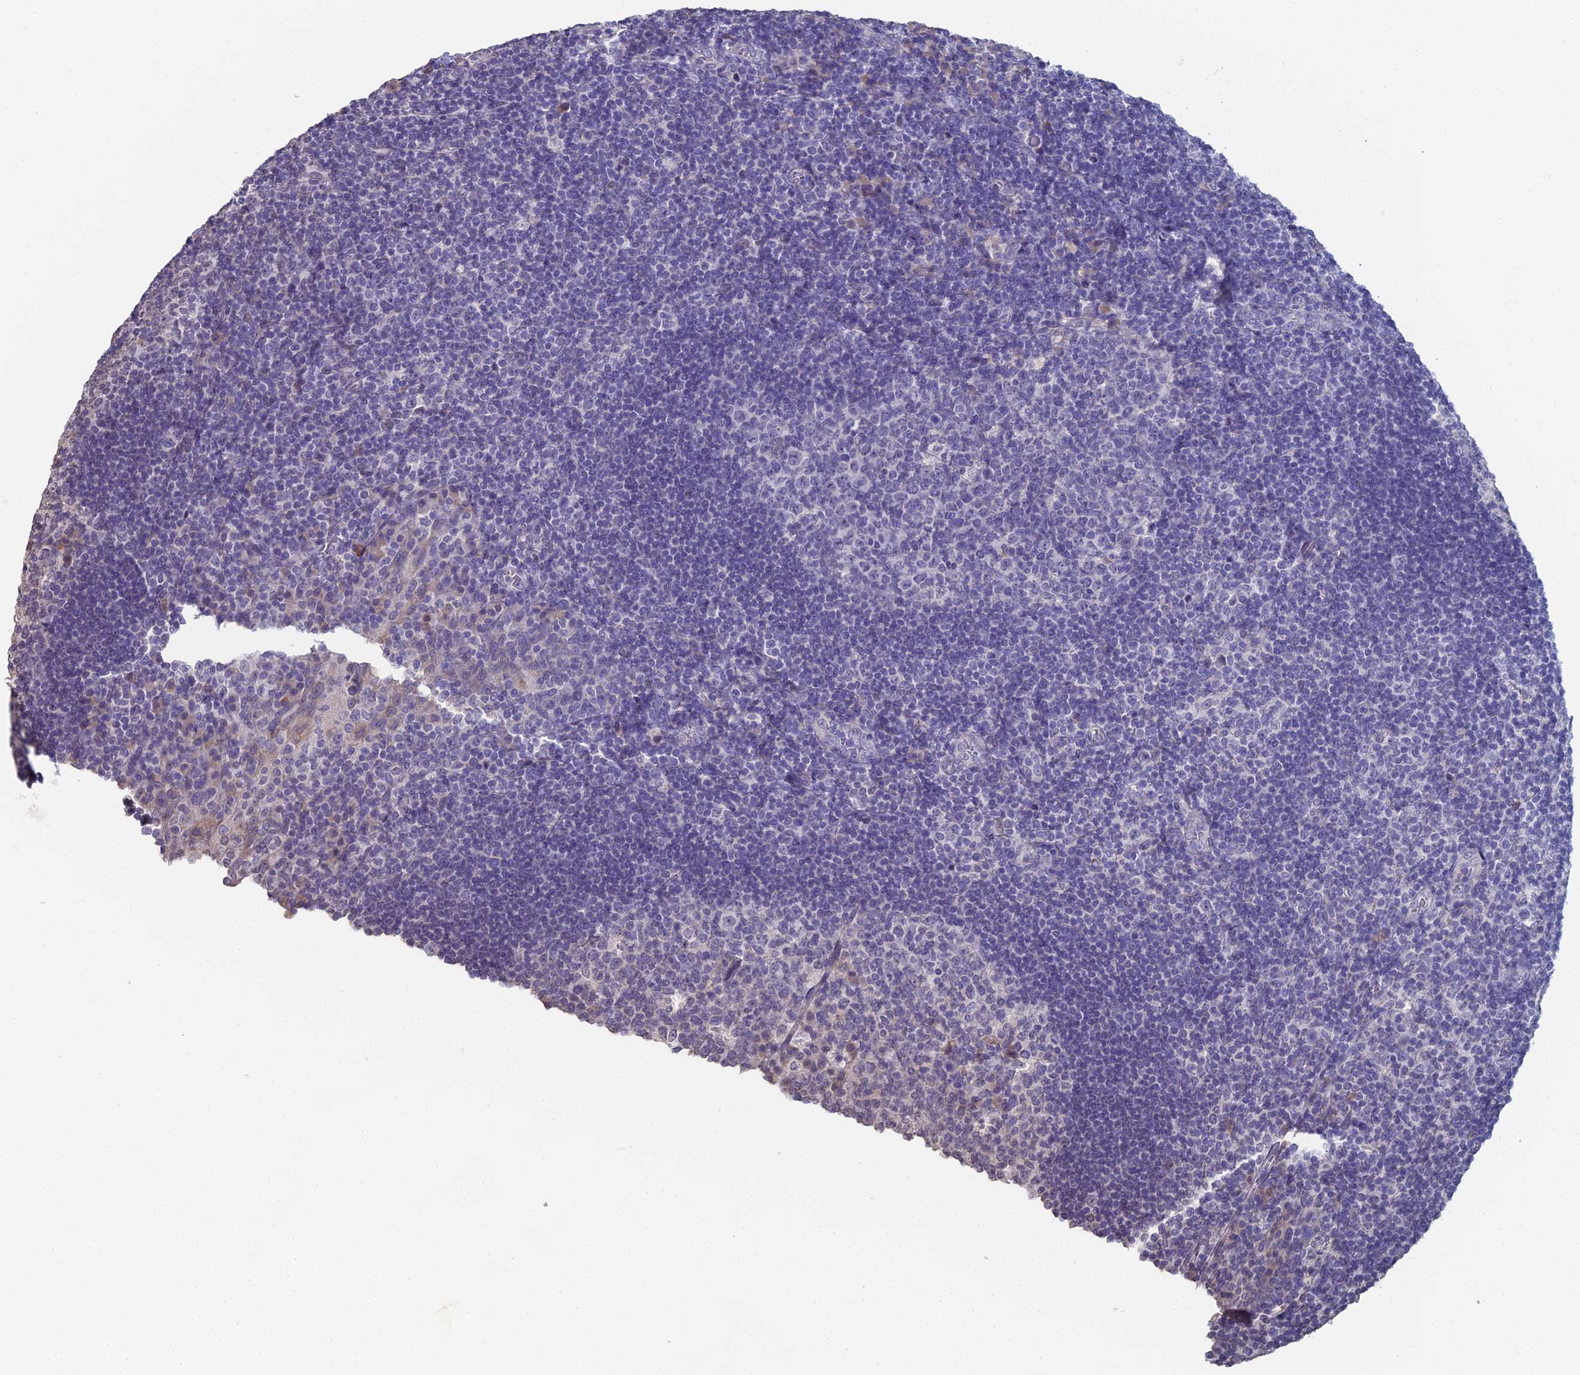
{"staining": {"intensity": "negative", "quantity": "none", "location": "none"}, "tissue": "tonsil", "cell_type": "Germinal center cells", "image_type": "normal", "snomed": [{"axis": "morphology", "description": "Normal tissue, NOS"}, {"axis": "topography", "description": "Tonsil"}], "caption": "DAB immunohistochemical staining of normal human tonsil displays no significant expression in germinal center cells.", "gene": "PRR22", "patient": {"sex": "male", "age": 17}}